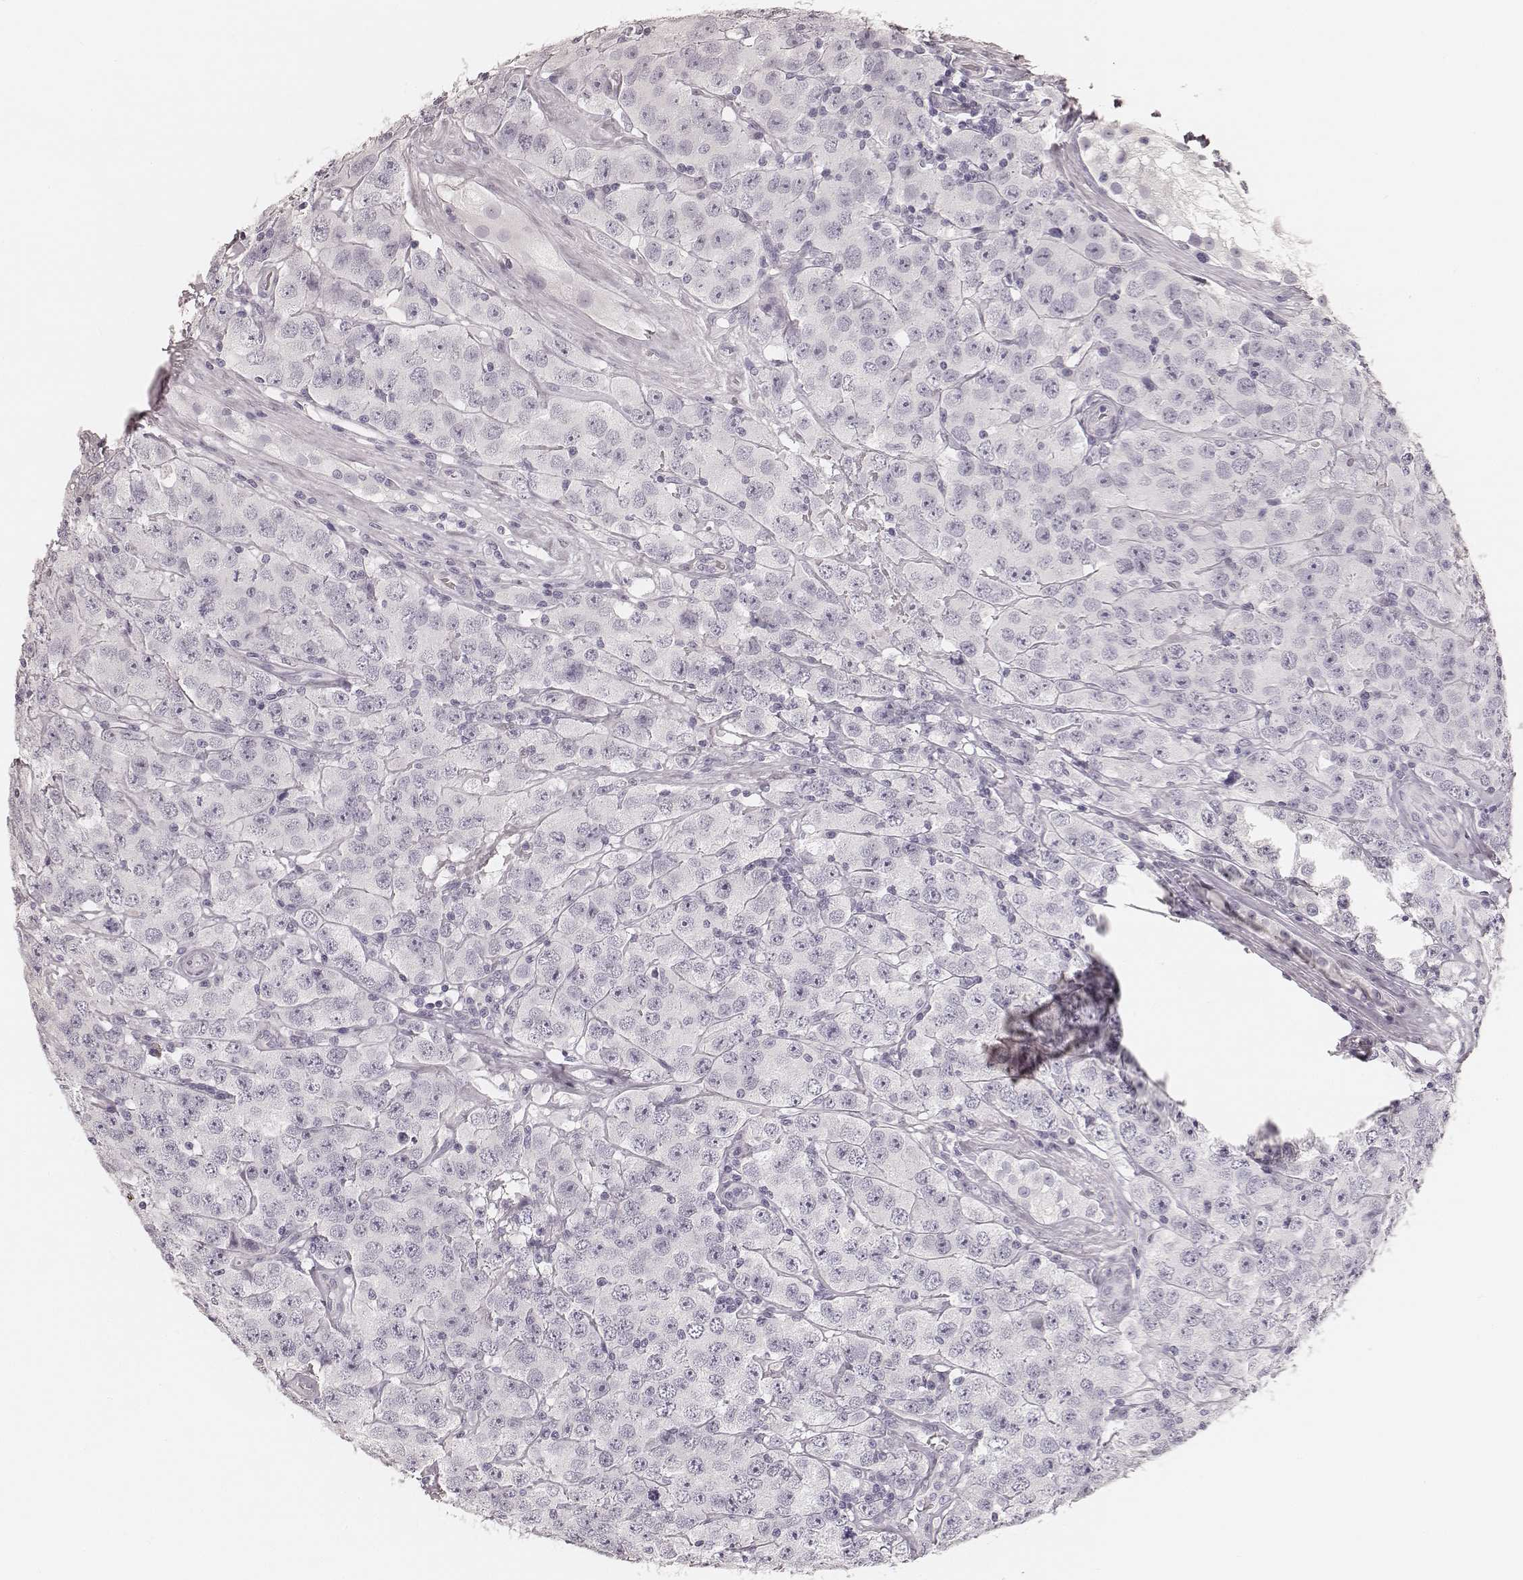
{"staining": {"intensity": "negative", "quantity": "none", "location": "none"}, "tissue": "testis cancer", "cell_type": "Tumor cells", "image_type": "cancer", "snomed": [{"axis": "morphology", "description": "Seminoma, NOS"}, {"axis": "topography", "description": "Testis"}], "caption": "A high-resolution histopathology image shows IHC staining of seminoma (testis), which displays no significant staining in tumor cells.", "gene": "HNF4G", "patient": {"sex": "male", "age": 52}}